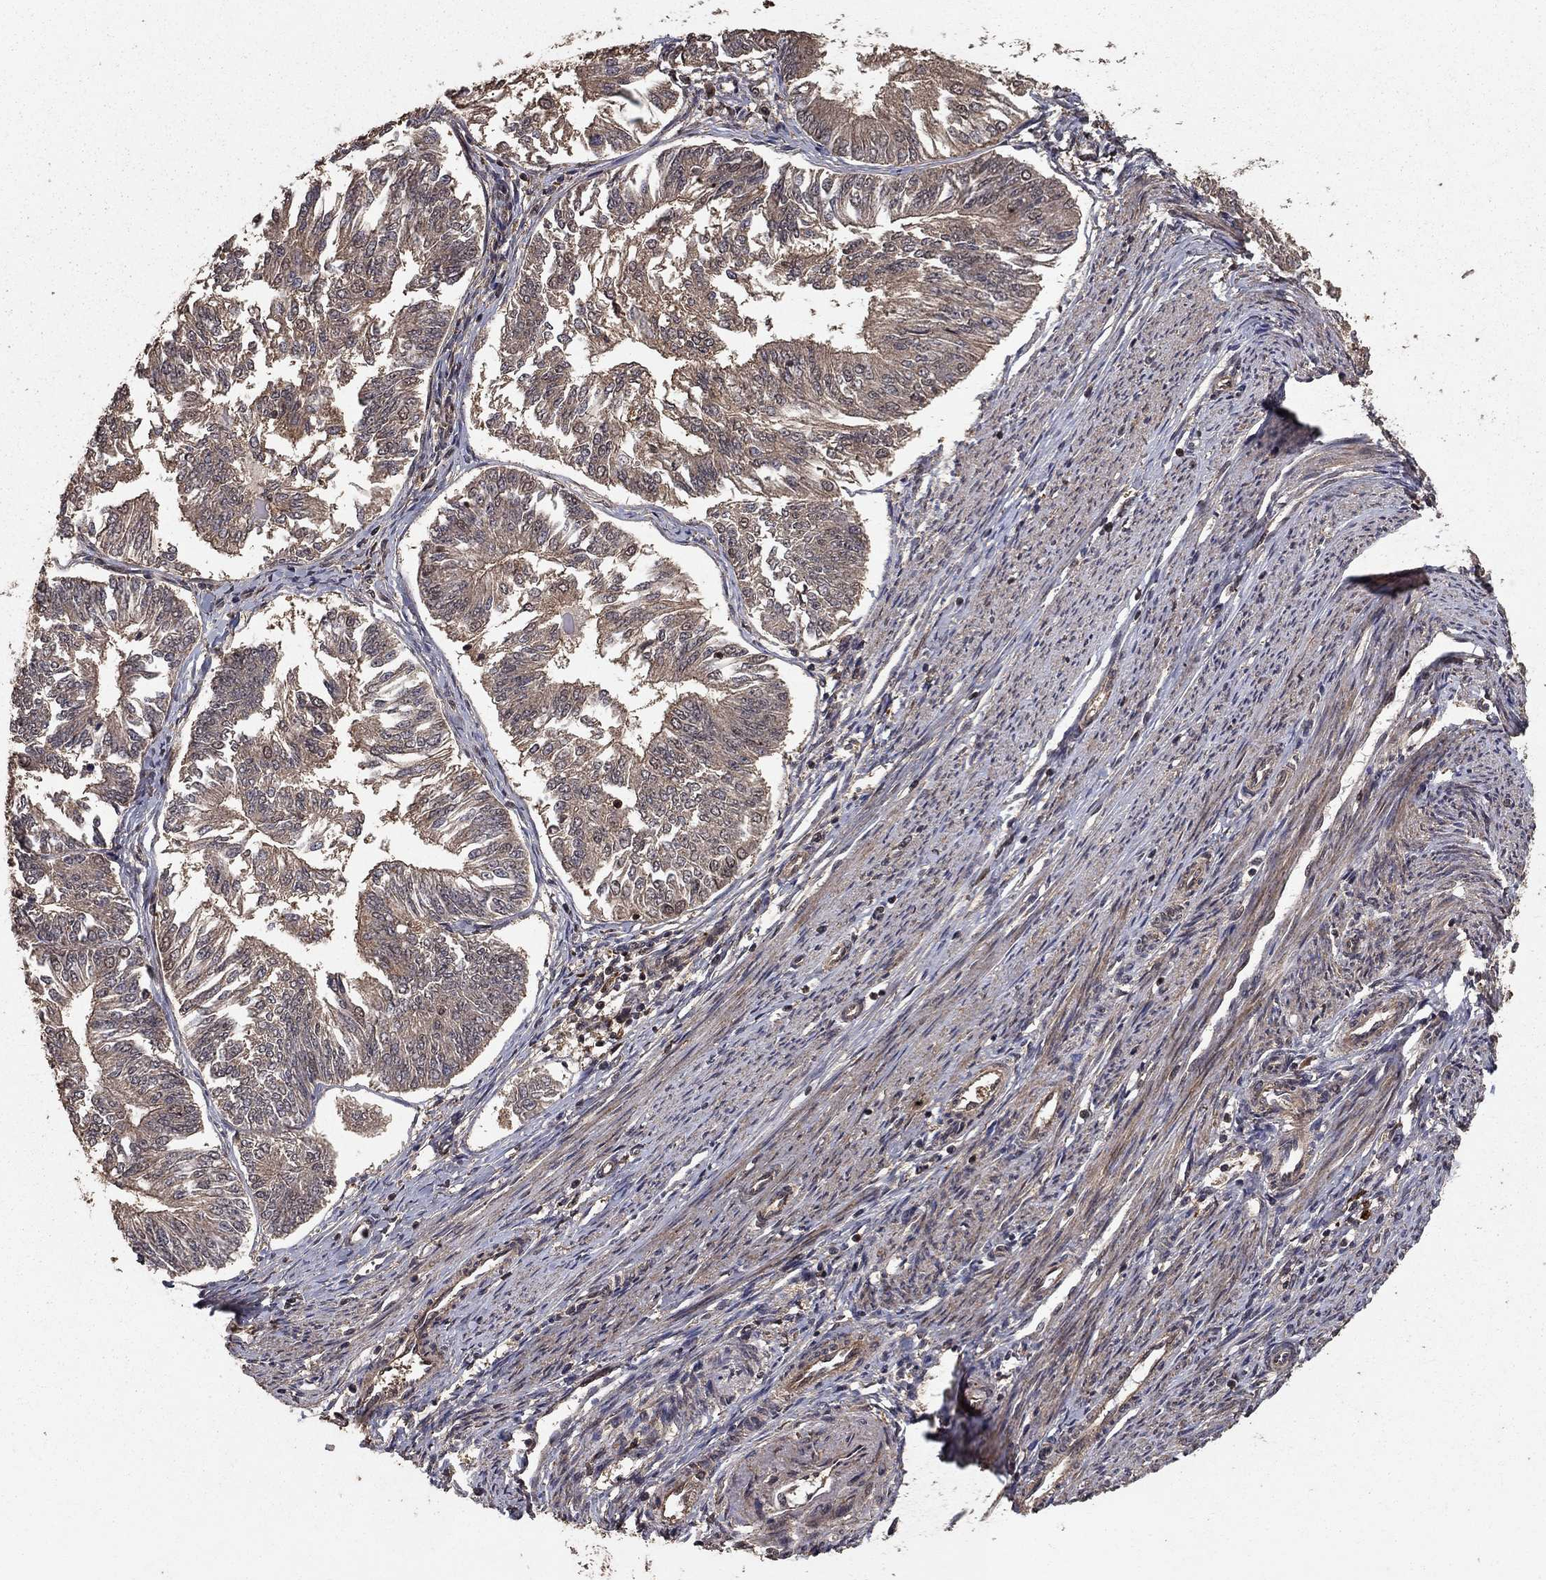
{"staining": {"intensity": "weak", "quantity": "25%-75%", "location": "cytoplasmic/membranous"}, "tissue": "endometrial cancer", "cell_type": "Tumor cells", "image_type": "cancer", "snomed": [{"axis": "morphology", "description": "Adenocarcinoma, NOS"}, {"axis": "topography", "description": "Endometrium"}], "caption": "A low amount of weak cytoplasmic/membranous staining is present in approximately 25%-75% of tumor cells in adenocarcinoma (endometrial) tissue.", "gene": "PRDM1", "patient": {"sex": "female", "age": 58}}